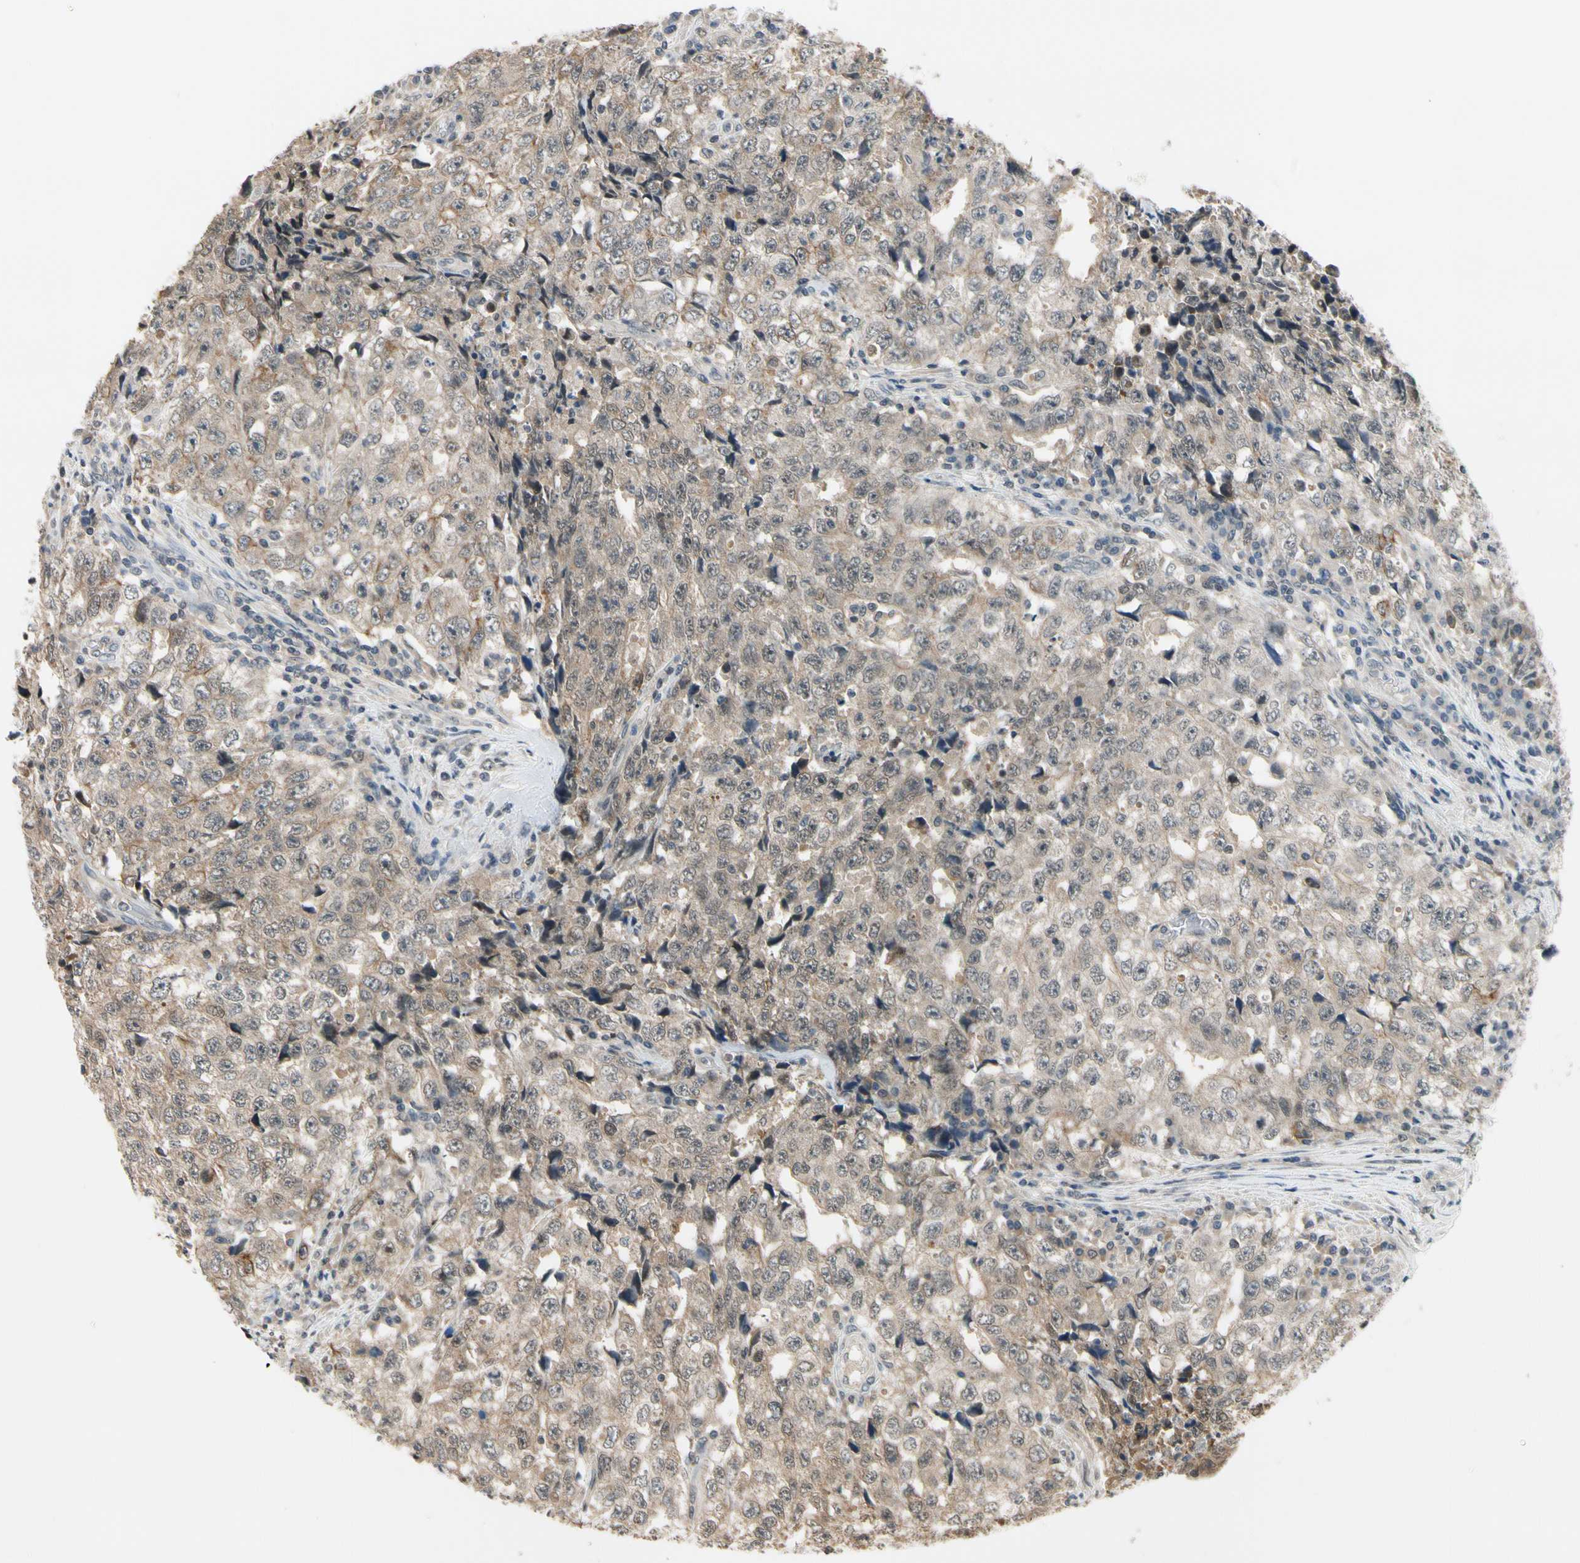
{"staining": {"intensity": "moderate", "quantity": ">75%", "location": "cytoplasmic/membranous"}, "tissue": "testis cancer", "cell_type": "Tumor cells", "image_type": "cancer", "snomed": [{"axis": "morphology", "description": "Necrosis, NOS"}, {"axis": "morphology", "description": "Carcinoma, Embryonal, NOS"}, {"axis": "topography", "description": "Testis"}], "caption": "A high-resolution histopathology image shows immunohistochemistry (IHC) staining of embryonal carcinoma (testis), which exhibits moderate cytoplasmic/membranous staining in approximately >75% of tumor cells. Using DAB (3,3'-diaminobenzidine) (brown) and hematoxylin (blue) stains, captured at high magnification using brightfield microscopy.", "gene": "TAF12", "patient": {"sex": "male", "age": 19}}